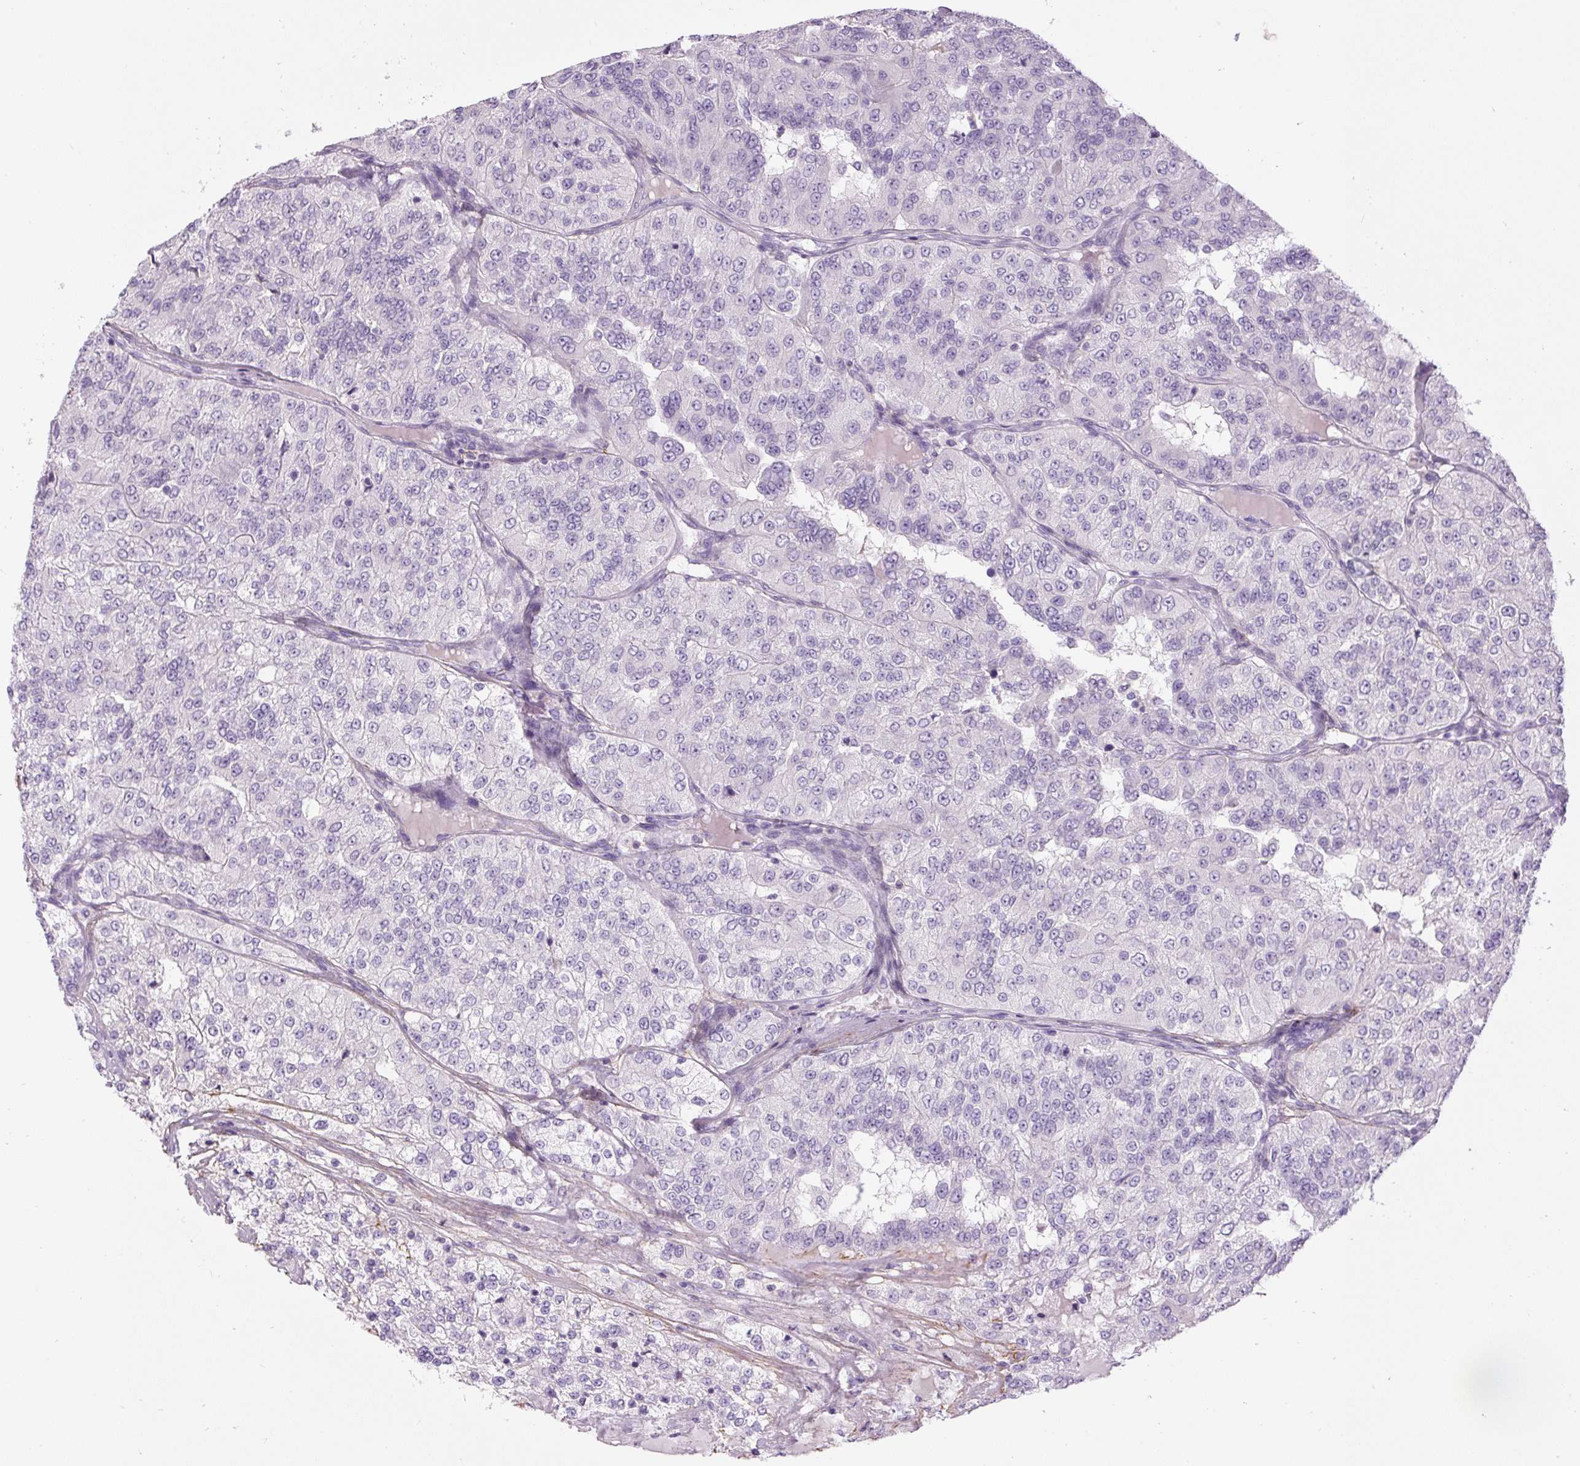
{"staining": {"intensity": "negative", "quantity": "none", "location": "none"}, "tissue": "renal cancer", "cell_type": "Tumor cells", "image_type": "cancer", "snomed": [{"axis": "morphology", "description": "Adenocarcinoma, NOS"}, {"axis": "topography", "description": "Kidney"}], "caption": "Tumor cells are negative for brown protein staining in renal adenocarcinoma.", "gene": "FBN1", "patient": {"sex": "female", "age": 63}}